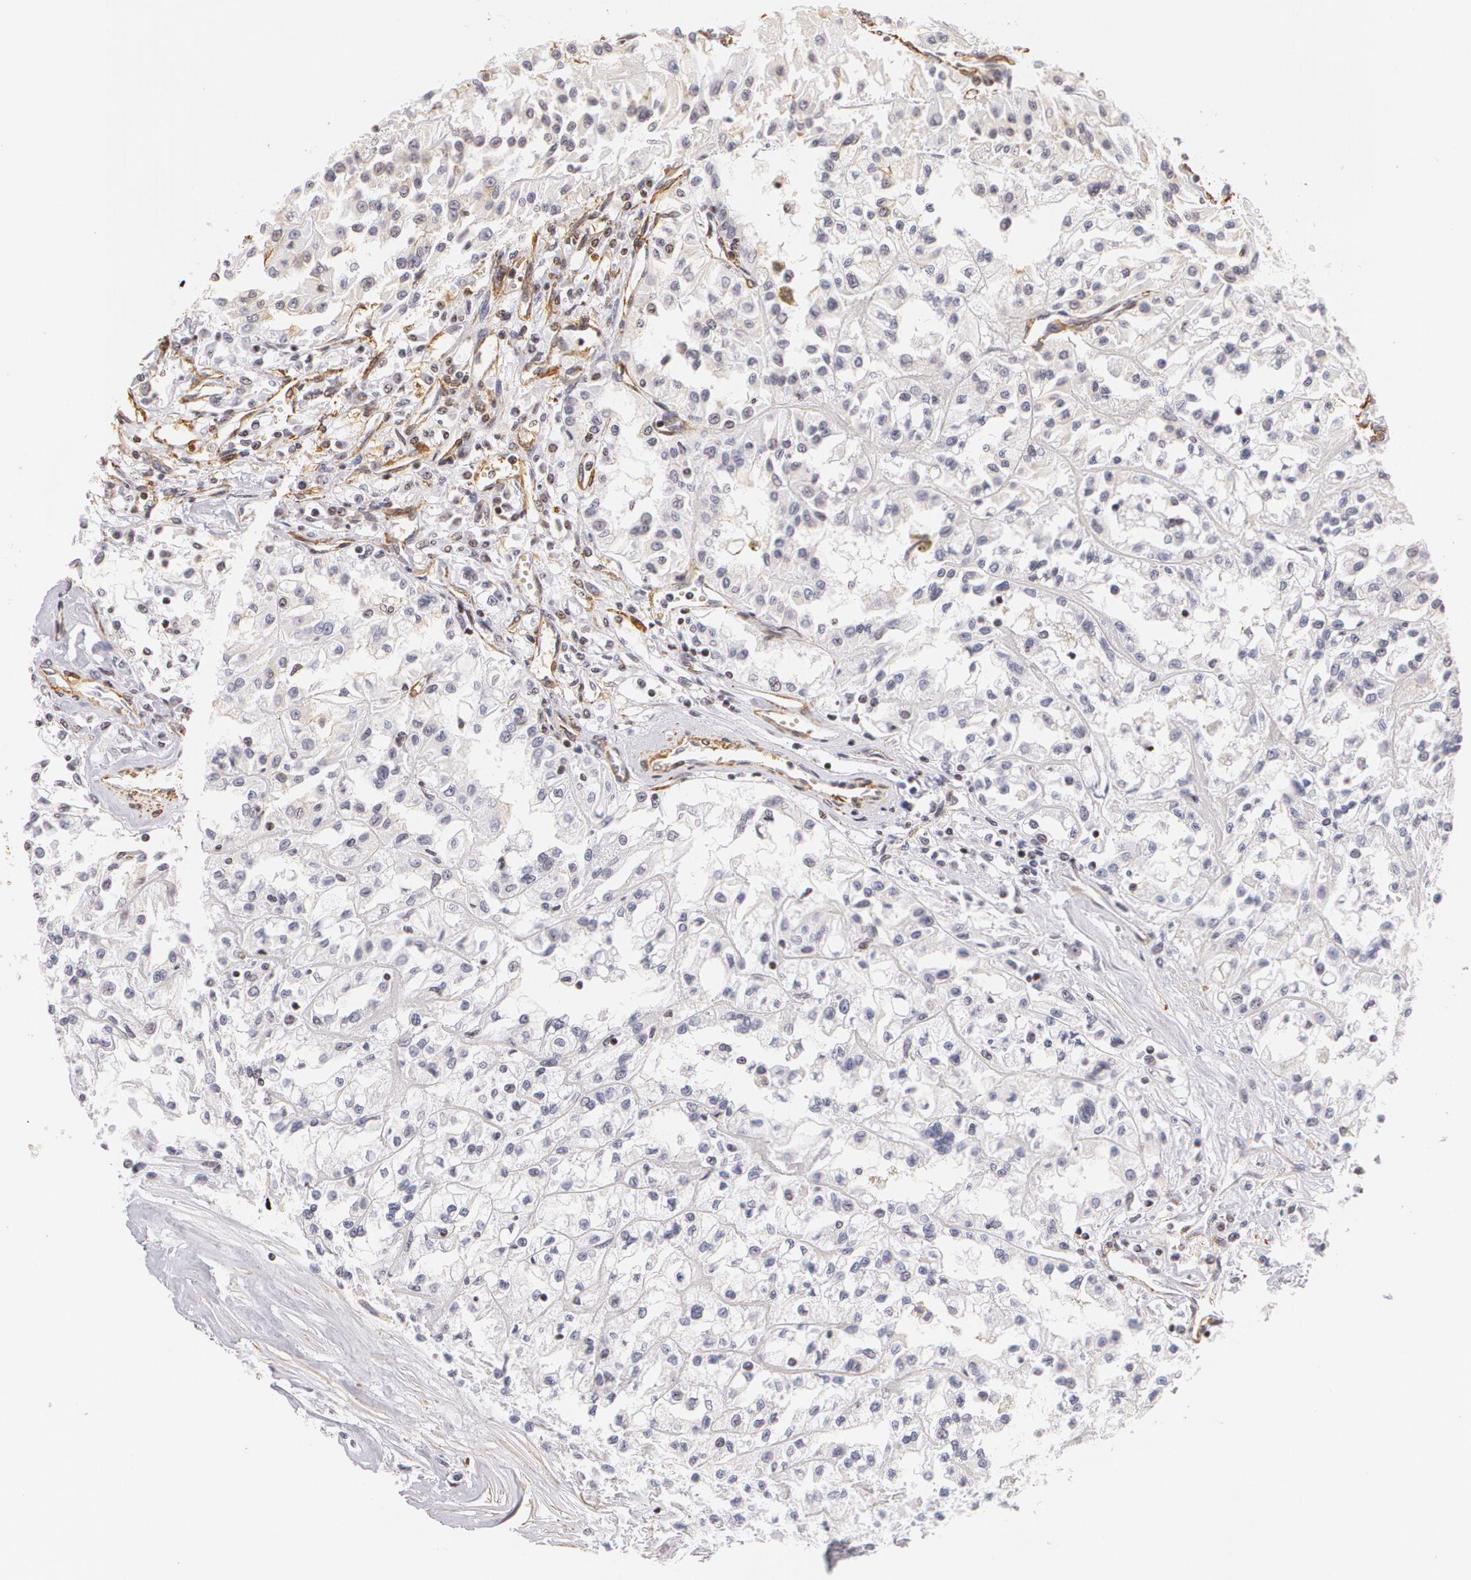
{"staining": {"intensity": "negative", "quantity": "none", "location": "none"}, "tissue": "renal cancer", "cell_type": "Tumor cells", "image_type": "cancer", "snomed": [{"axis": "morphology", "description": "Adenocarcinoma, NOS"}, {"axis": "topography", "description": "Kidney"}], "caption": "Tumor cells are negative for protein expression in human renal adenocarcinoma.", "gene": "VAMP1", "patient": {"sex": "male", "age": 78}}